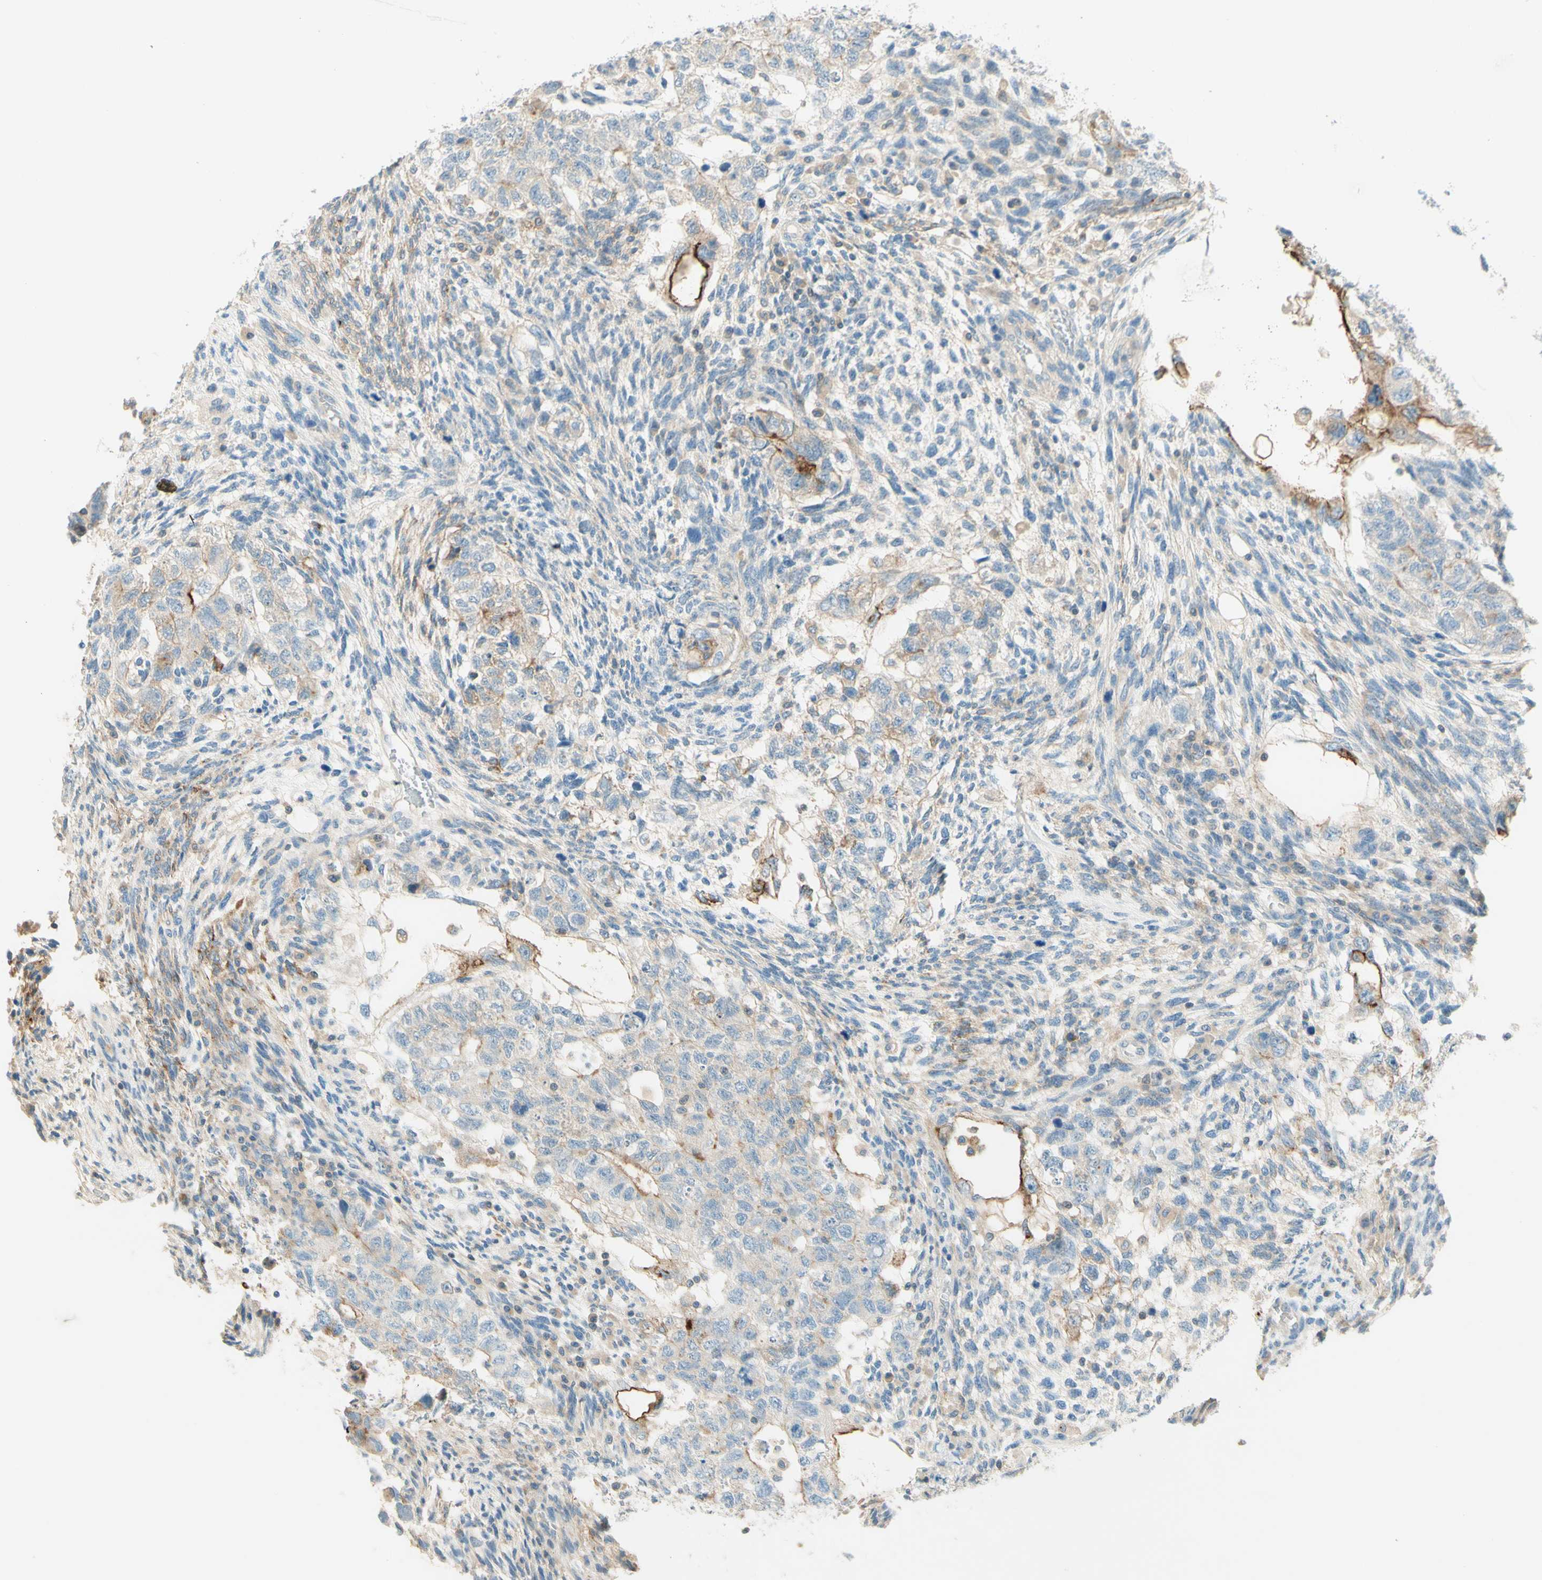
{"staining": {"intensity": "moderate", "quantity": "<25%", "location": "cytoplasmic/membranous"}, "tissue": "testis cancer", "cell_type": "Tumor cells", "image_type": "cancer", "snomed": [{"axis": "morphology", "description": "Normal tissue, NOS"}, {"axis": "morphology", "description": "Carcinoma, Embryonal, NOS"}, {"axis": "topography", "description": "Testis"}], "caption": "An IHC image of neoplastic tissue is shown. Protein staining in brown shows moderate cytoplasmic/membranous positivity in testis embryonal carcinoma within tumor cells.", "gene": "PROM1", "patient": {"sex": "male", "age": 36}}